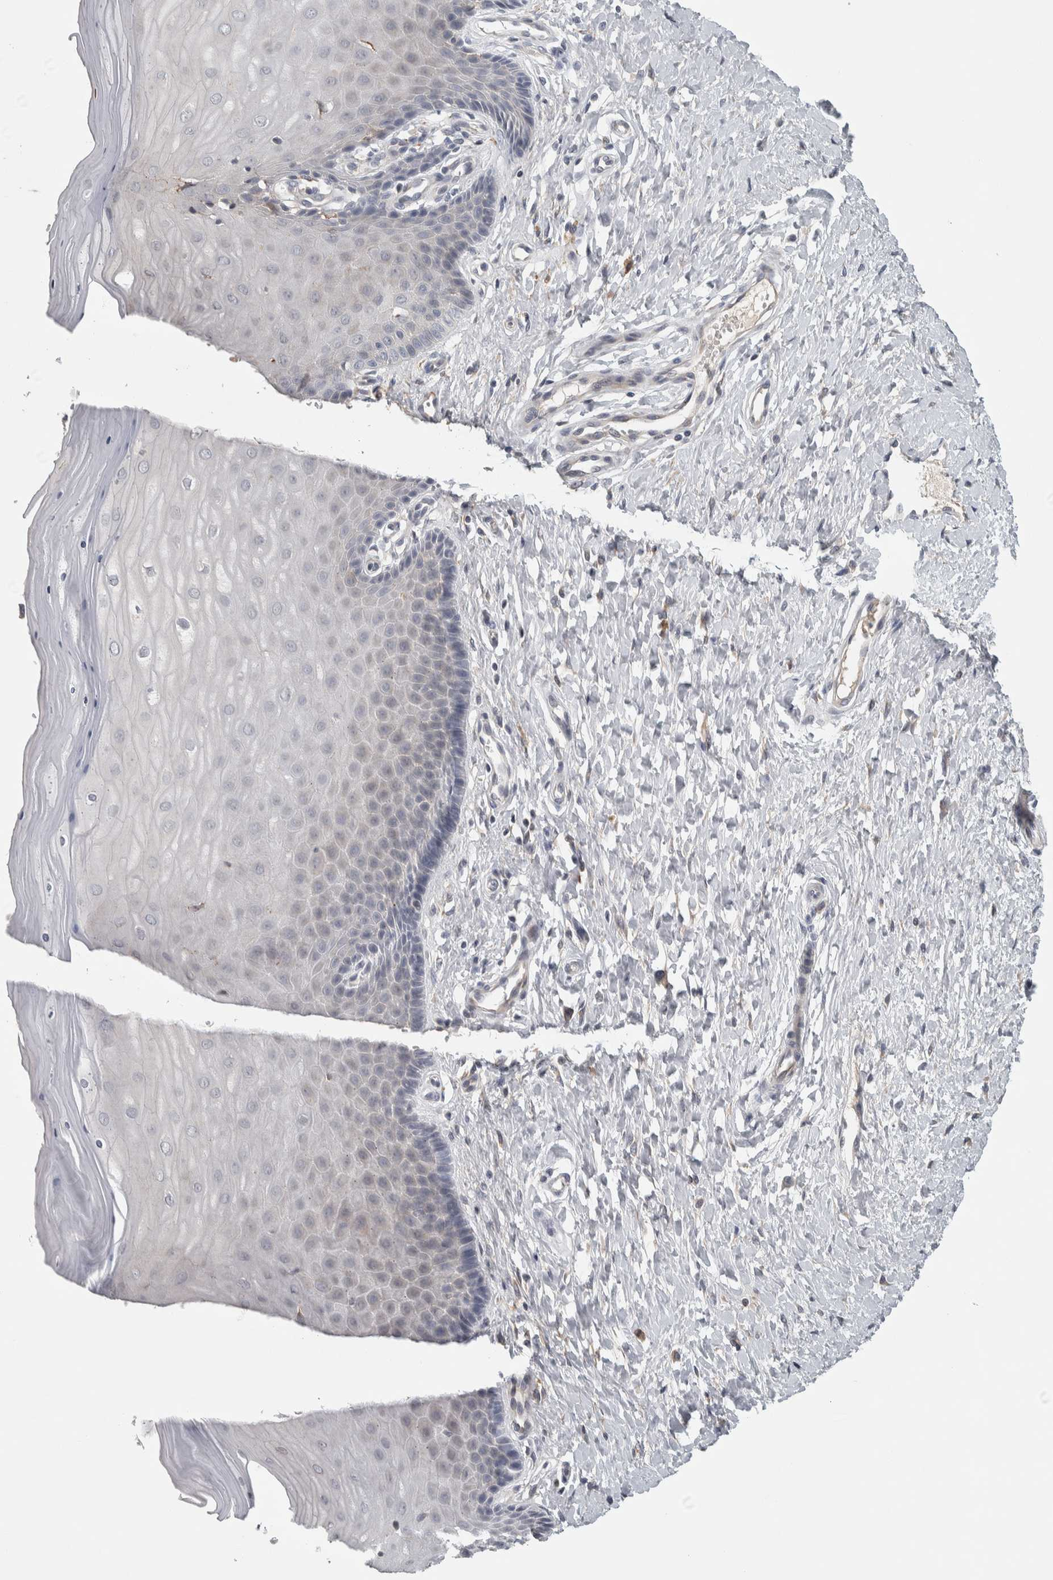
{"staining": {"intensity": "weak", "quantity": "<25%", "location": "cytoplasmic/membranous"}, "tissue": "cervix", "cell_type": "Glandular cells", "image_type": "normal", "snomed": [{"axis": "morphology", "description": "Normal tissue, NOS"}, {"axis": "topography", "description": "Cervix"}], "caption": "Human cervix stained for a protein using IHC exhibits no staining in glandular cells.", "gene": "ADPRM", "patient": {"sex": "female", "age": 55}}